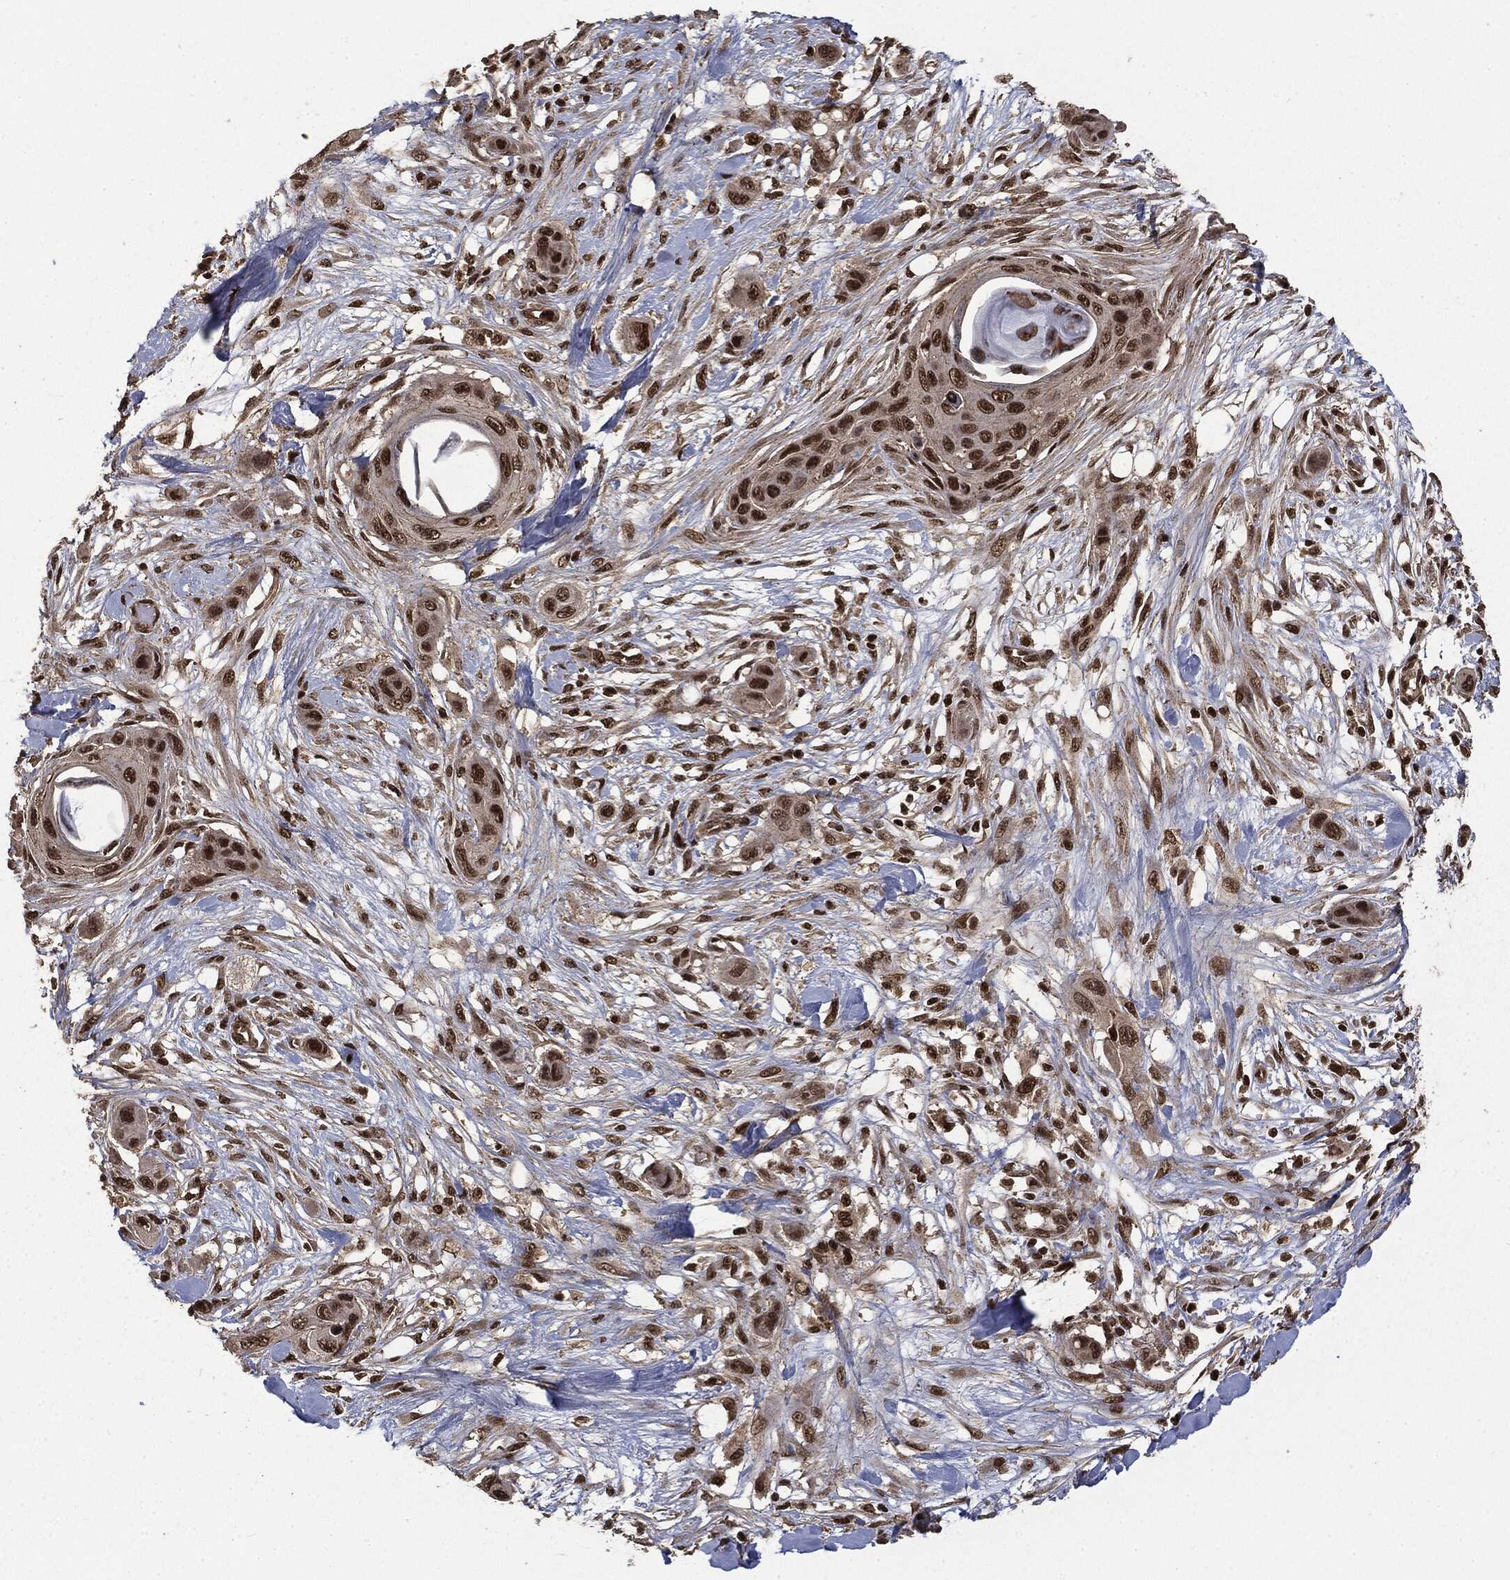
{"staining": {"intensity": "strong", "quantity": ">75%", "location": "cytoplasmic/membranous"}, "tissue": "skin cancer", "cell_type": "Tumor cells", "image_type": "cancer", "snomed": [{"axis": "morphology", "description": "Squamous cell carcinoma, NOS"}, {"axis": "topography", "description": "Skin"}], "caption": "Immunohistochemical staining of human squamous cell carcinoma (skin) exhibits high levels of strong cytoplasmic/membranous expression in about >75% of tumor cells.", "gene": "CTDP1", "patient": {"sex": "male", "age": 79}}